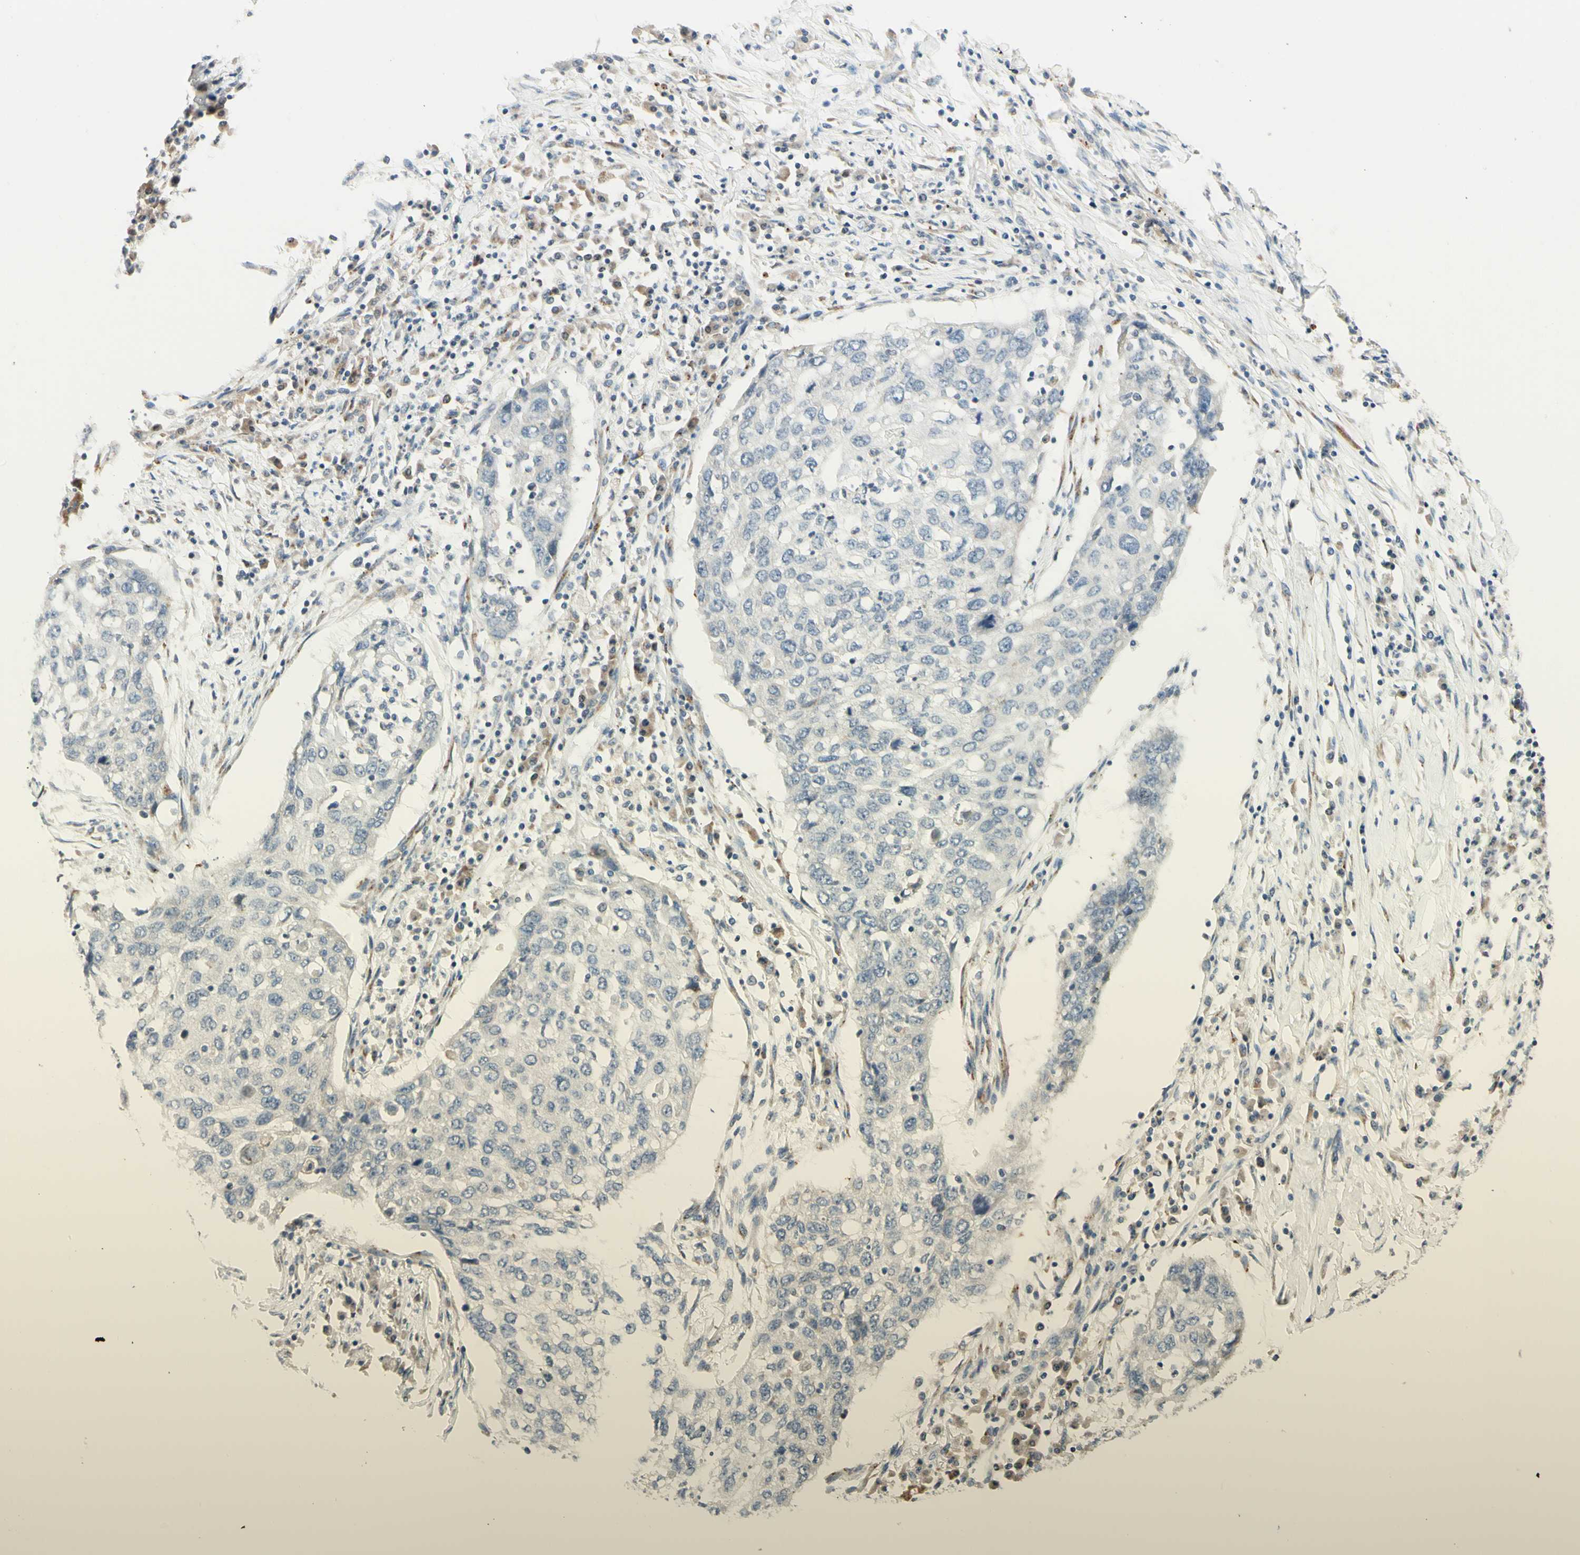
{"staining": {"intensity": "negative", "quantity": "none", "location": "none"}, "tissue": "lung cancer", "cell_type": "Tumor cells", "image_type": "cancer", "snomed": [{"axis": "morphology", "description": "Squamous cell carcinoma, NOS"}, {"axis": "topography", "description": "Lung"}], "caption": "Histopathology image shows no significant protein expression in tumor cells of lung squamous cell carcinoma.", "gene": "ZW10", "patient": {"sex": "female", "age": 63}}